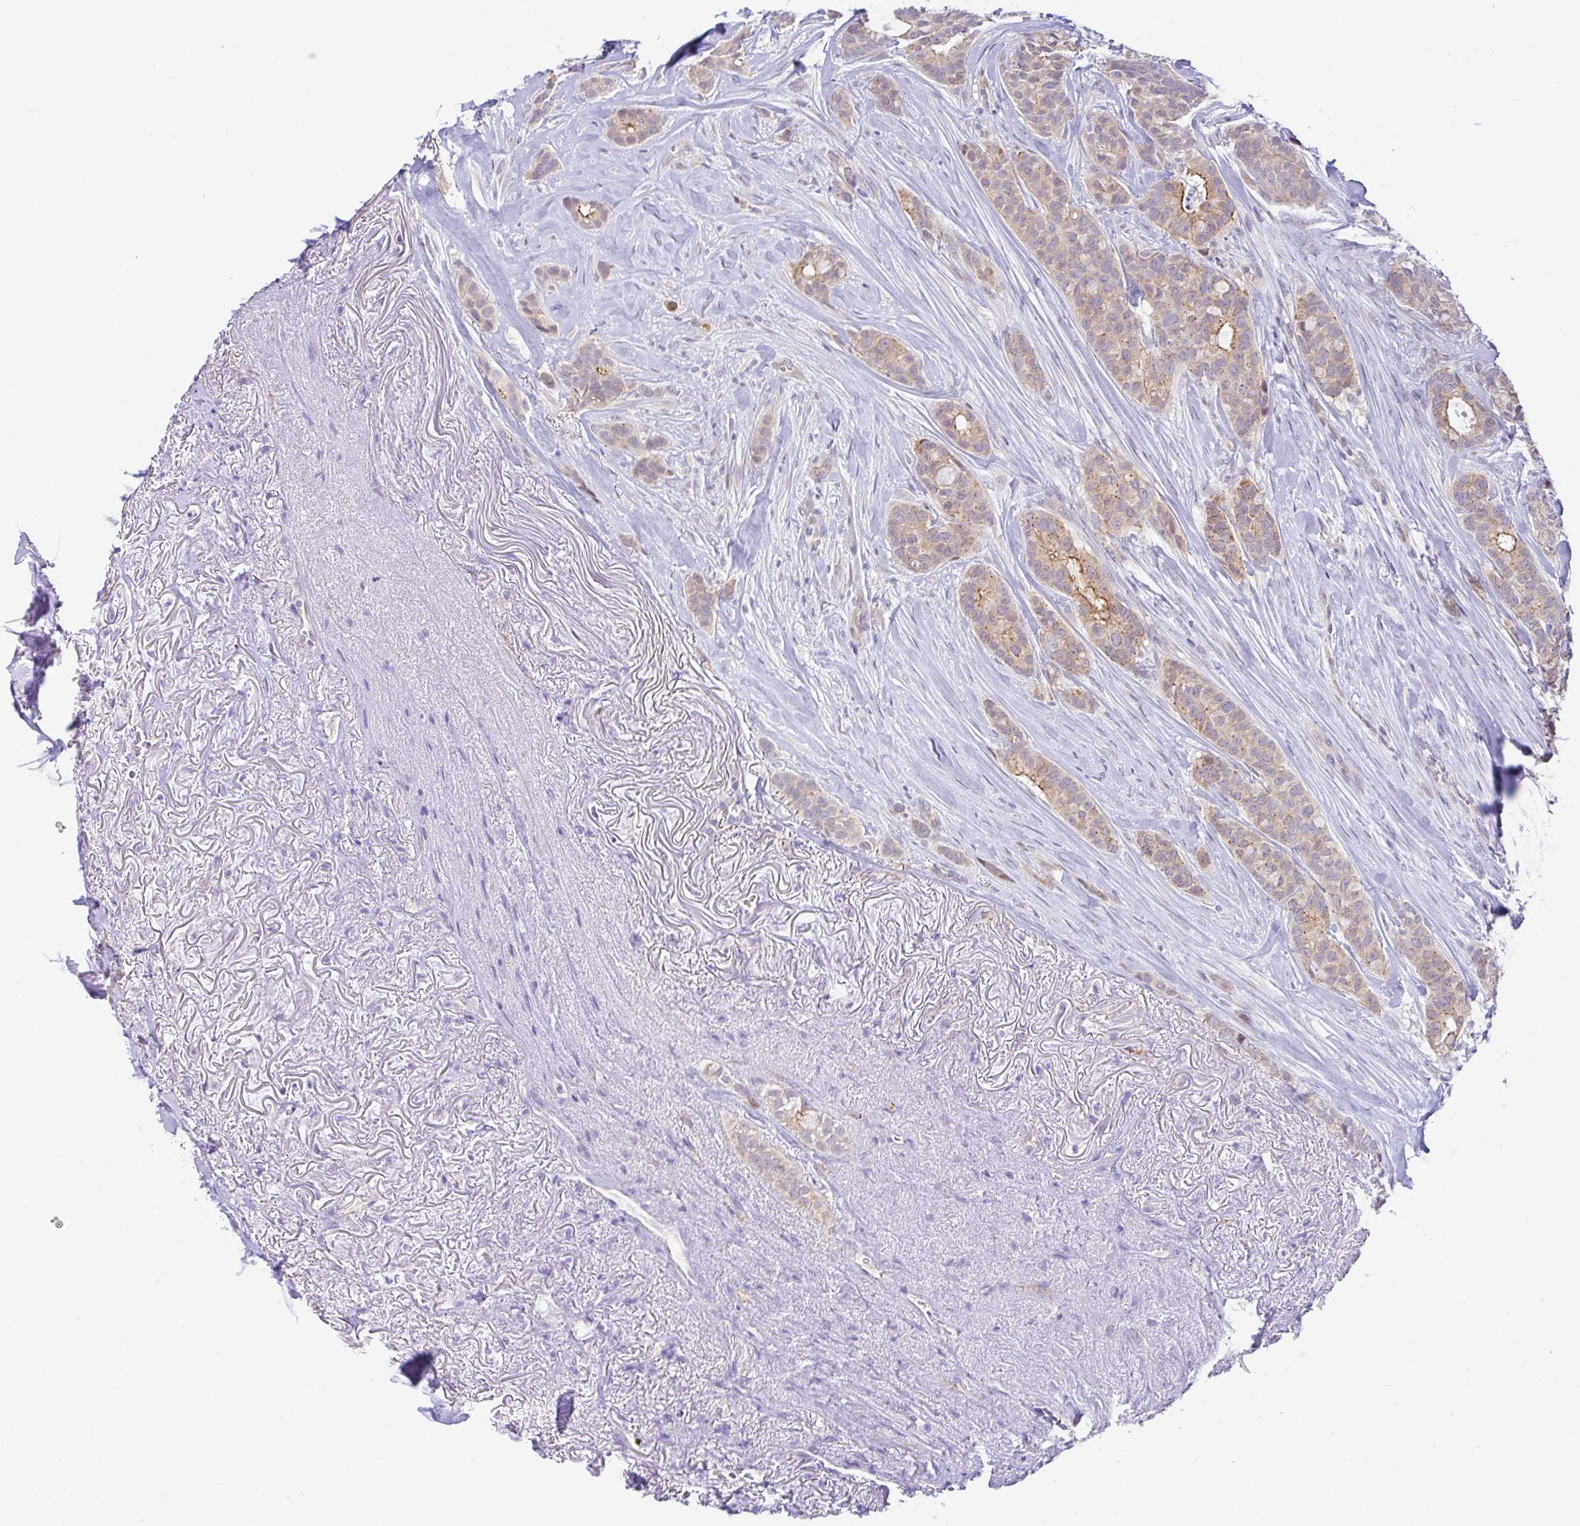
{"staining": {"intensity": "weak", "quantity": ">75%", "location": "cytoplasmic/membranous"}, "tissue": "breast cancer", "cell_type": "Tumor cells", "image_type": "cancer", "snomed": [{"axis": "morphology", "description": "Duct carcinoma"}, {"axis": "topography", "description": "Breast"}], "caption": "A low amount of weak cytoplasmic/membranous expression is identified in approximately >75% of tumor cells in breast cancer tissue.", "gene": "CGNL1", "patient": {"sex": "female", "age": 84}}